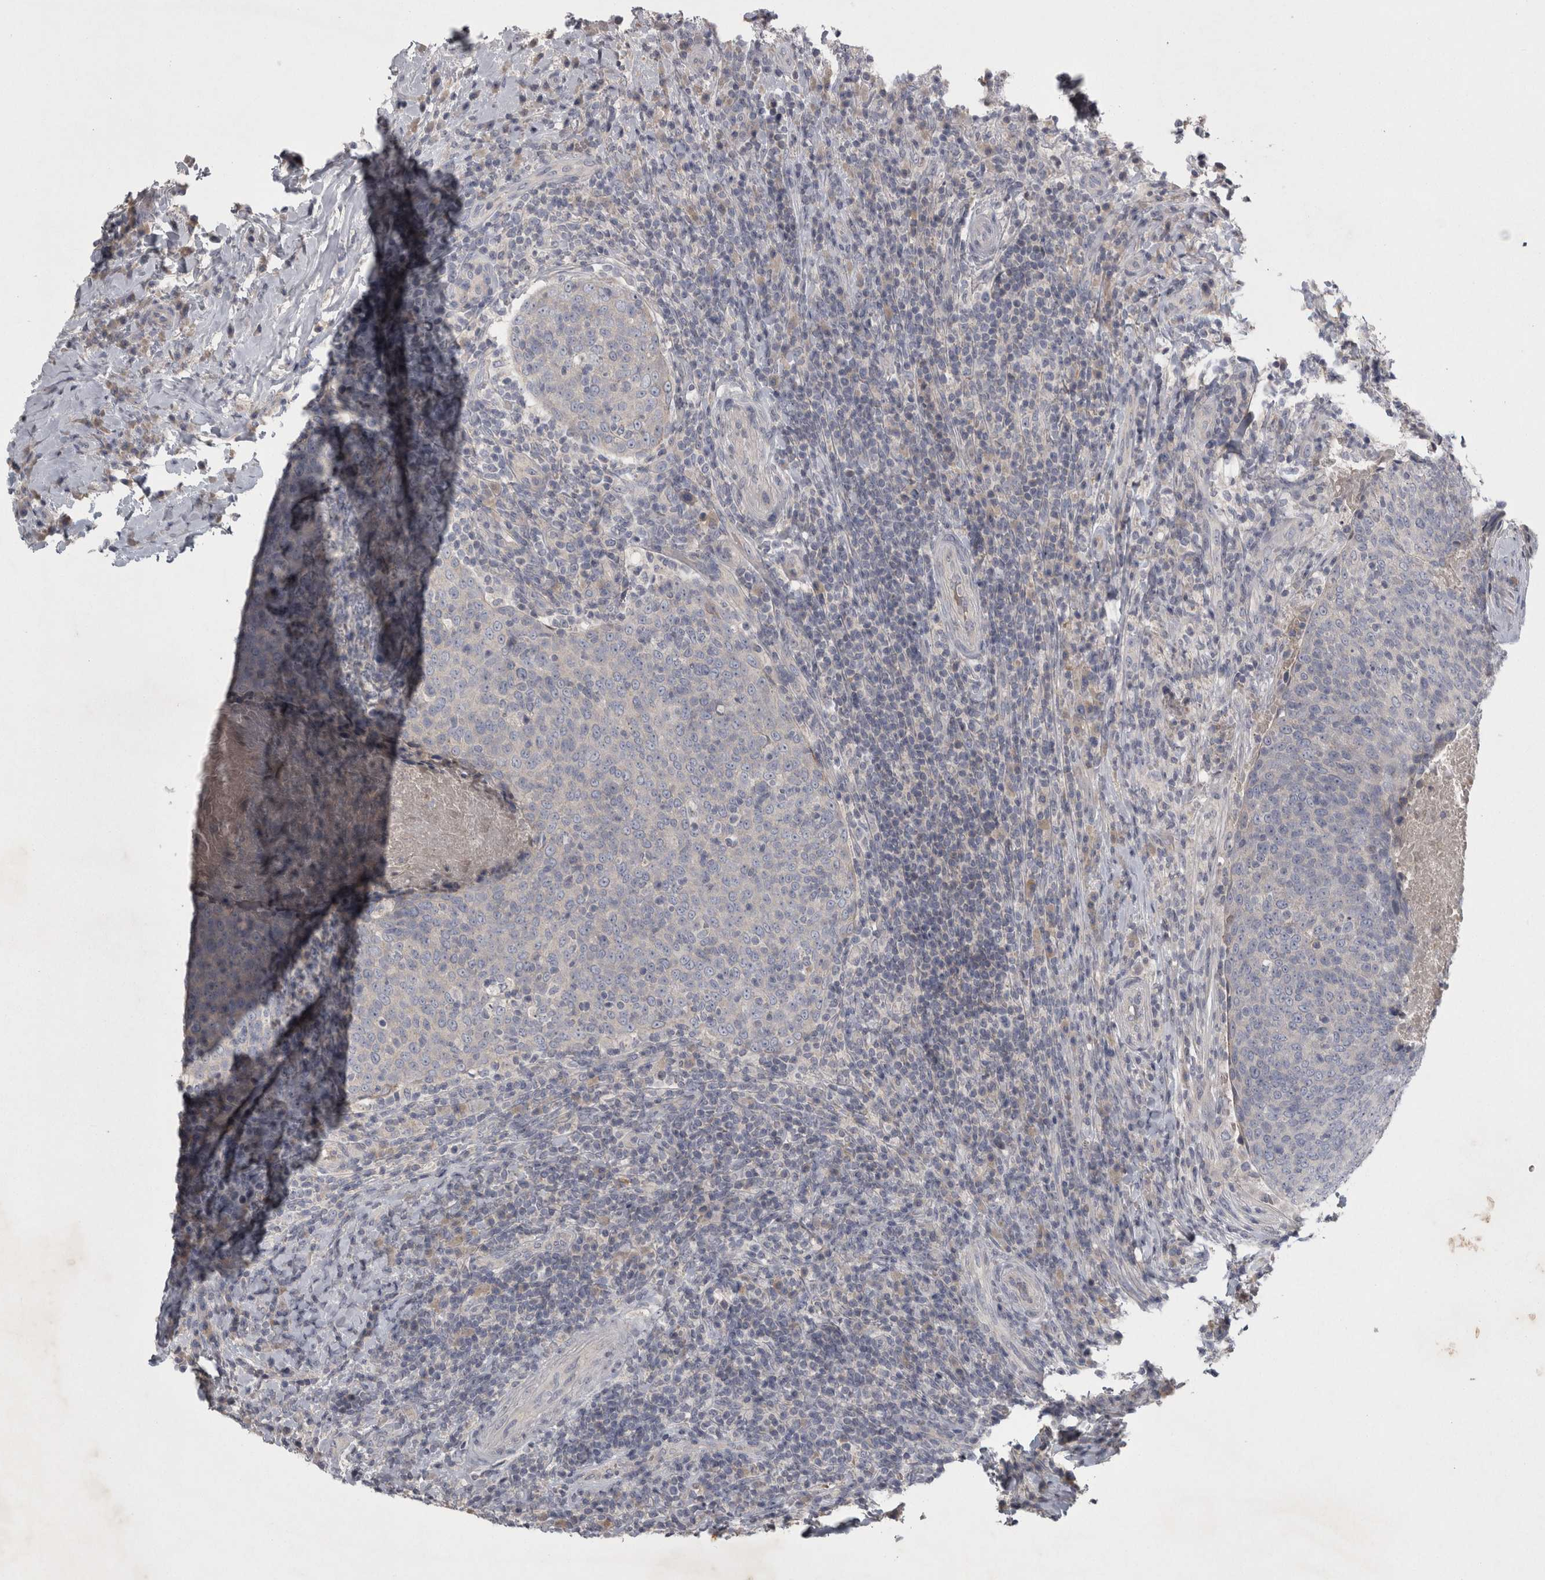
{"staining": {"intensity": "negative", "quantity": "none", "location": "none"}, "tissue": "head and neck cancer", "cell_type": "Tumor cells", "image_type": "cancer", "snomed": [{"axis": "morphology", "description": "Squamous cell carcinoma, NOS"}, {"axis": "morphology", "description": "Squamous cell carcinoma, metastatic, NOS"}, {"axis": "topography", "description": "Lymph node"}, {"axis": "topography", "description": "Head-Neck"}], "caption": "Immunohistochemical staining of human head and neck cancer (squamous cell carcinoma) demonstrates no significant positivity in tumor cells.", "gene": "ENPP7", "patient": {"sex": "male", "age": 62}}